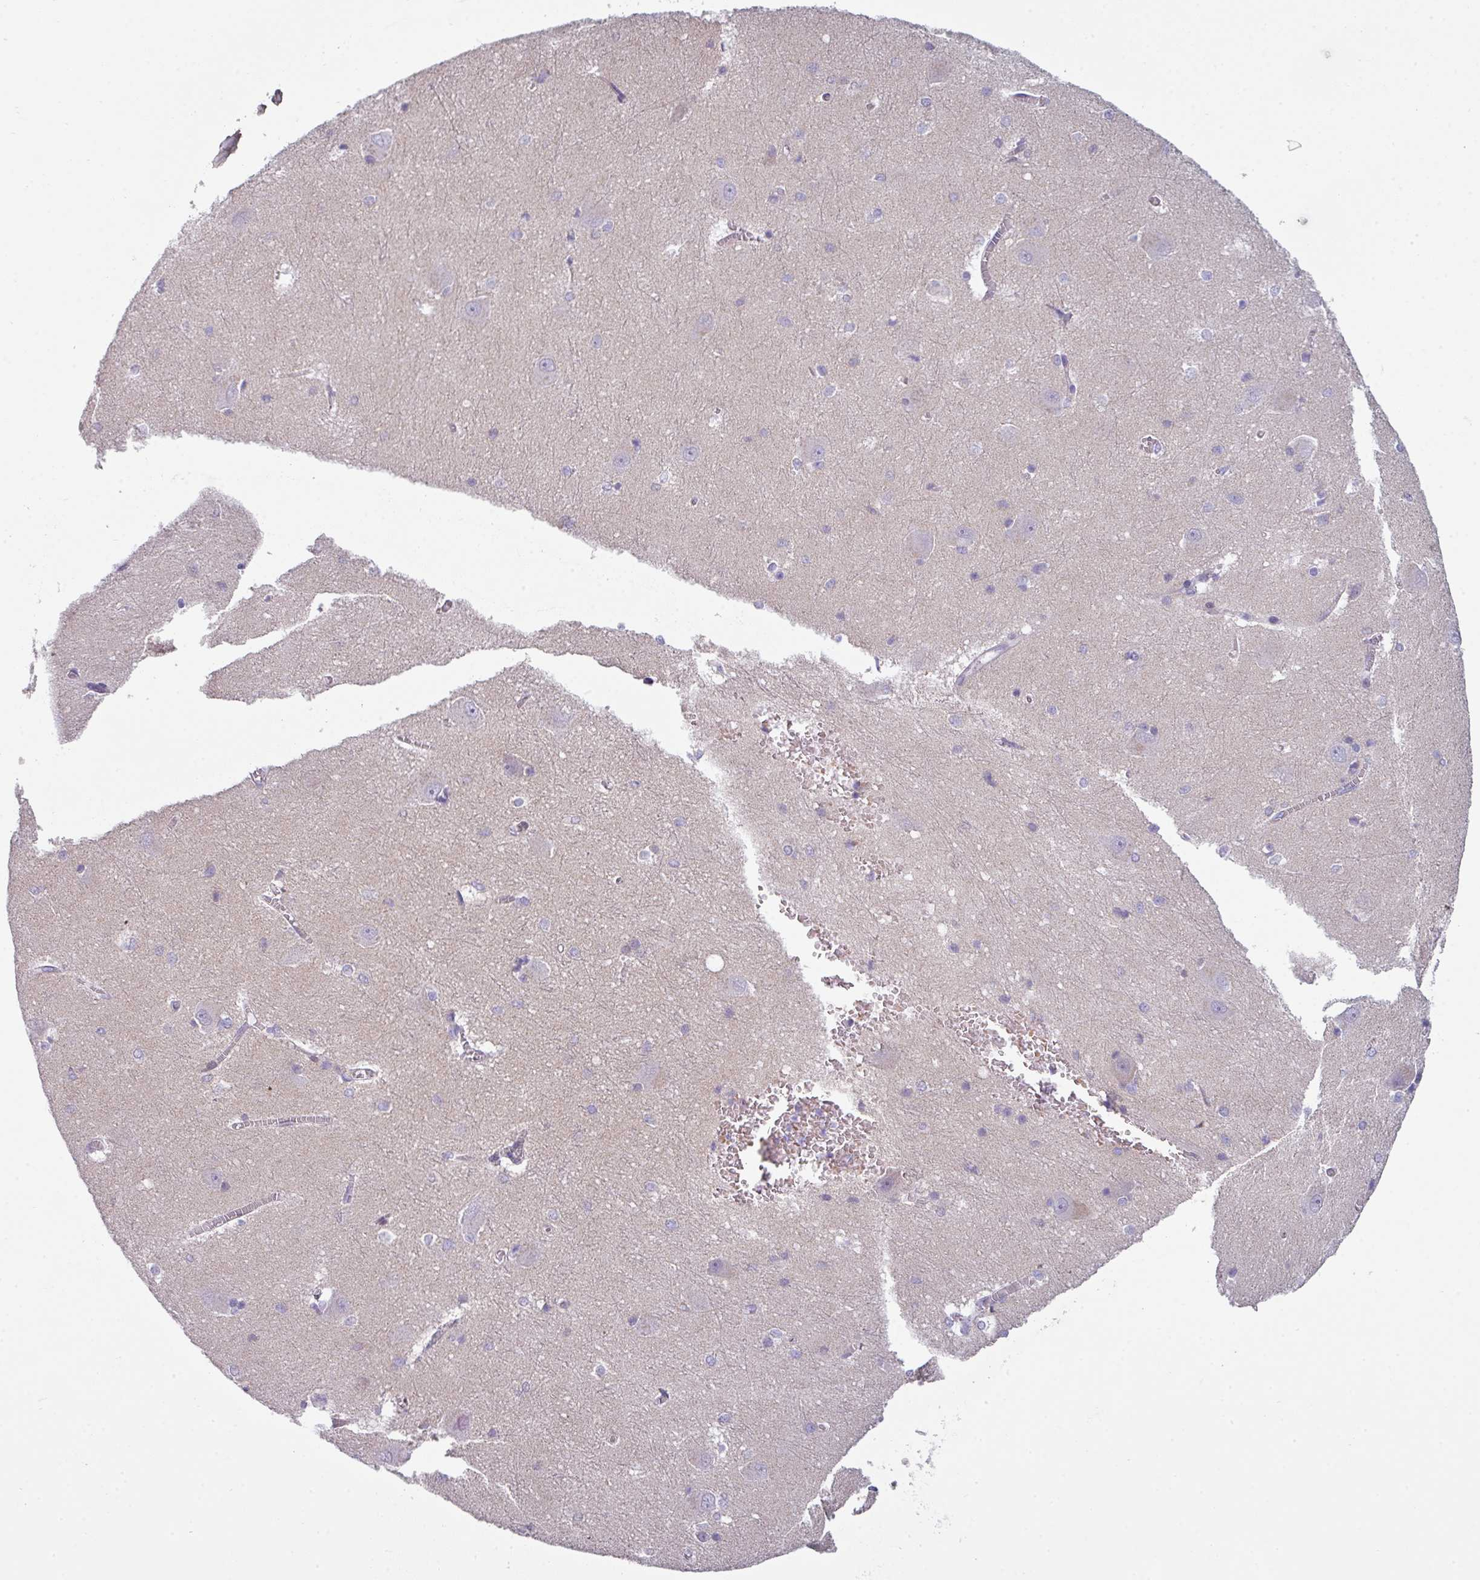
{"staining": {"intensity": "negative", "quantity": "none", "location": "none"}, "tissue": "hippocampus", "cell_type": "Glial cells", "image_type": "normal", "snomed": [{"axis": "morphology", "description": "Normal tissue, NOS"}, {"axis": "topography", "description": "Hippocampus"}], "caption": "Hippocampus stained for a protein using IHC shows no positivity glial cells.", "gene": "C2orf68", "patient": {"sex": "female", "age": 64}}